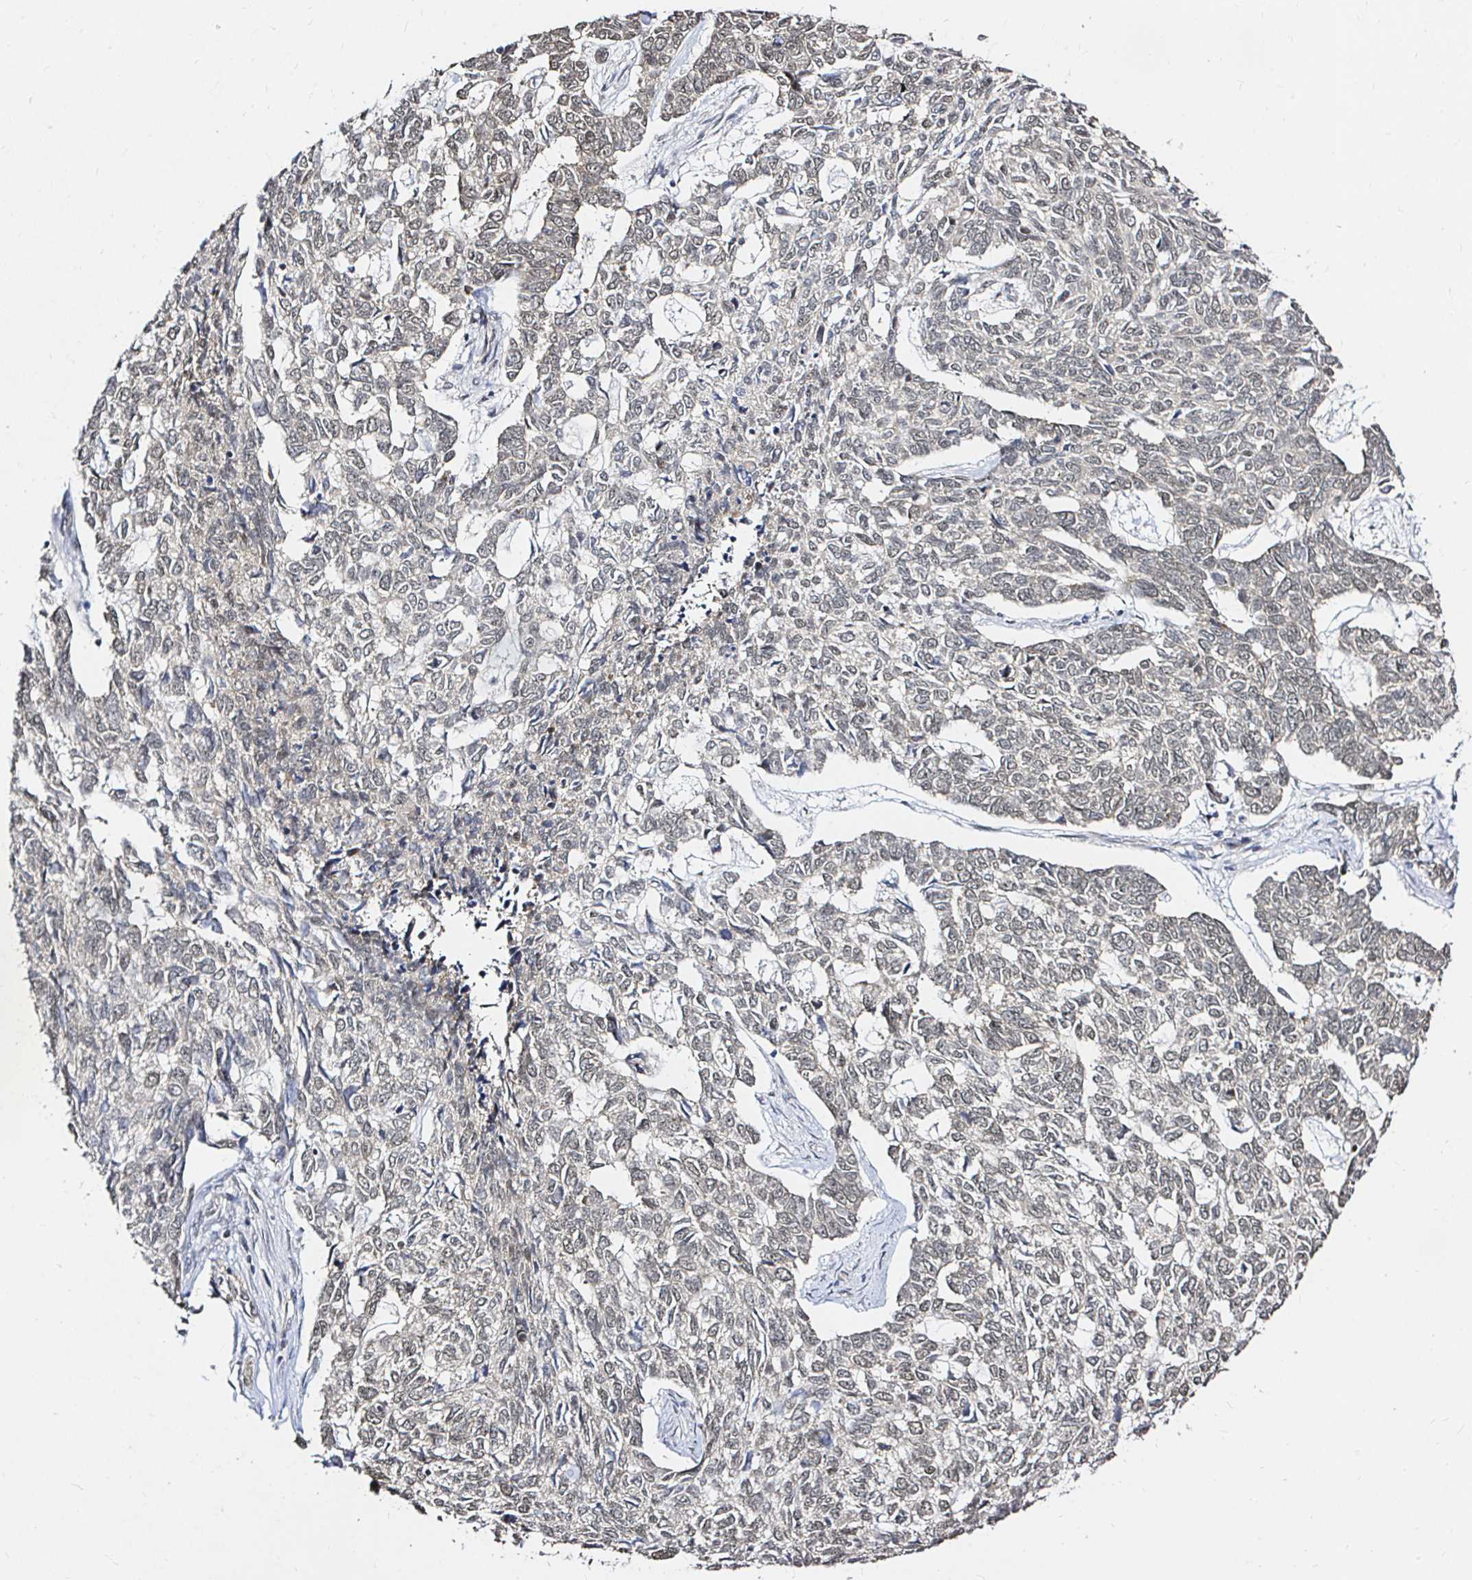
{"staining": {"intensity": "weak", "quantity": "25%-75%", "location": "cytoplasmic/membranous"}, "tissue": "skin cancer", "cell_type": "Tumor cells", "image_type": "cancer", "snomed": [{"axis": "morphology", "description": "Basal cell carcinoma"}, {"axis": "topography", "description": "Skin"}], "caption": "Tumor cells display low levels of weak cytoplasmic/membranous positivity in about 25%-75% of cells in skin cancer.", "gene": "SNRPC", "patient": {"sex": "female", "age": 65}}